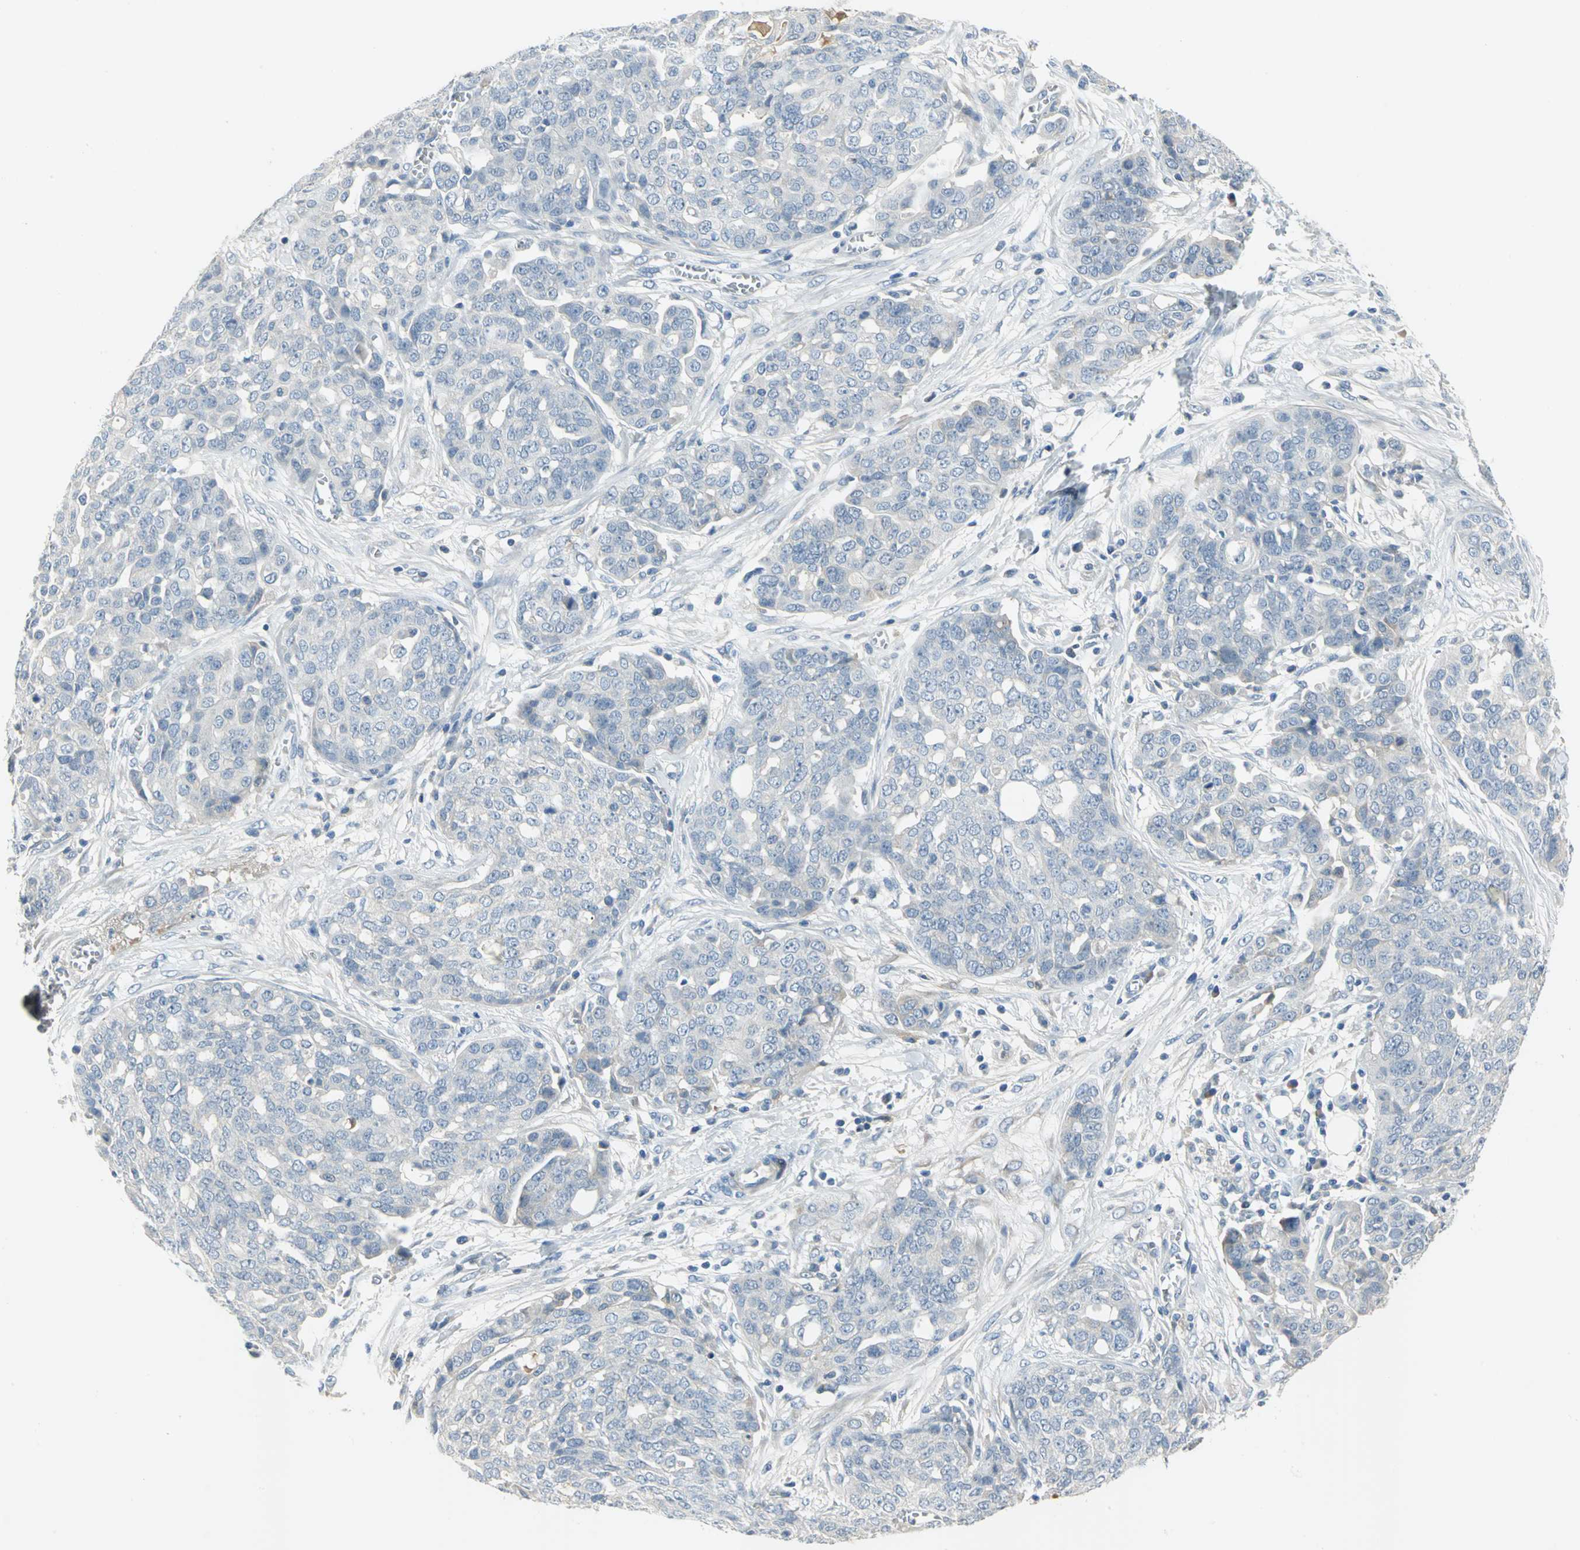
{"staining": {"intensity": "negative", "quantity": "none", "location": "none"}, "tissue": "ovarian cancer", "cell_type": "Tumor cells", "image_type": "cancer", "snomed": [{"axis": "morphology", "description": "Cystadenocarcinoma, serous, NOS"}, {"axis": "topography", "description": "Soft tissue"}, {"axis": "topography", "description": "Ovary"}], "caption": "This image is of ovarian serous cystadenocarcinoma stained with immunohistochemistry (IHC) to label a protein in brown with the nuclei are counter-stained blue. There is no positivity in tumor cells. (Brightfield microscopy of DAB (3,3'-diaminobenzidine) immunohistochemistry (IHC) at high magnification).", "gene": "ZIC1", "patient": {"sex": "female", "age": 57}}